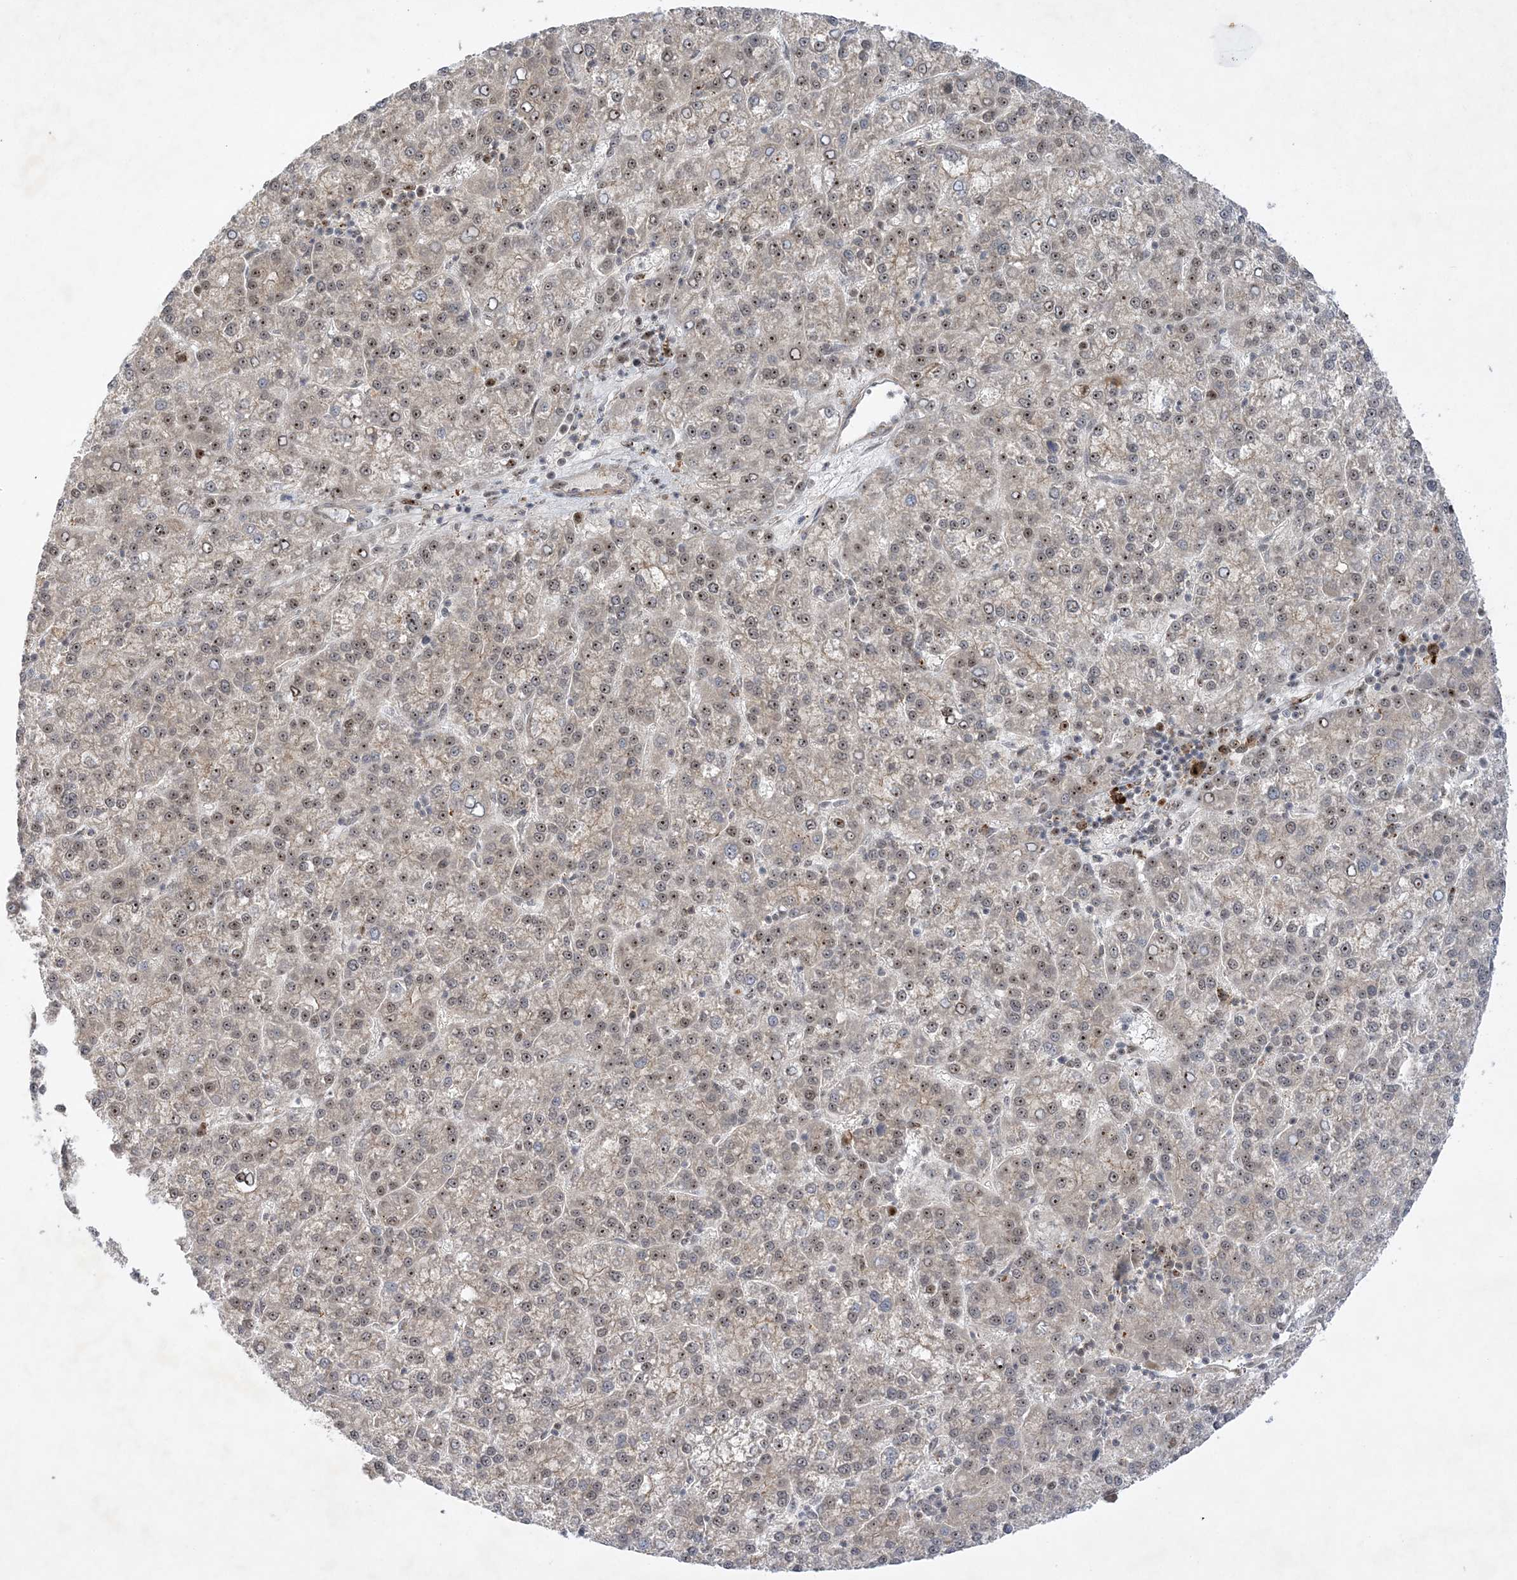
{"staining": {"intensity": "weak", "quantity": "<25%", "location": "nuclear"}, "tissue": "liver cancer", "cell_type": "Tumor cells", "image_type": "cancer", "snomed": [{"axis": "morphology", "description": "Carcinoma, Hepatocellular, NOS"}, {"axis": "topography", "description": "Liver"}], "caption": "DAB immunohistochemical staining of hepatocellular carcinoma (liver) reveals no significant staining in tumor cells.", "gene": "NPM3", "patient": {"sex": "female", "age": 58}}